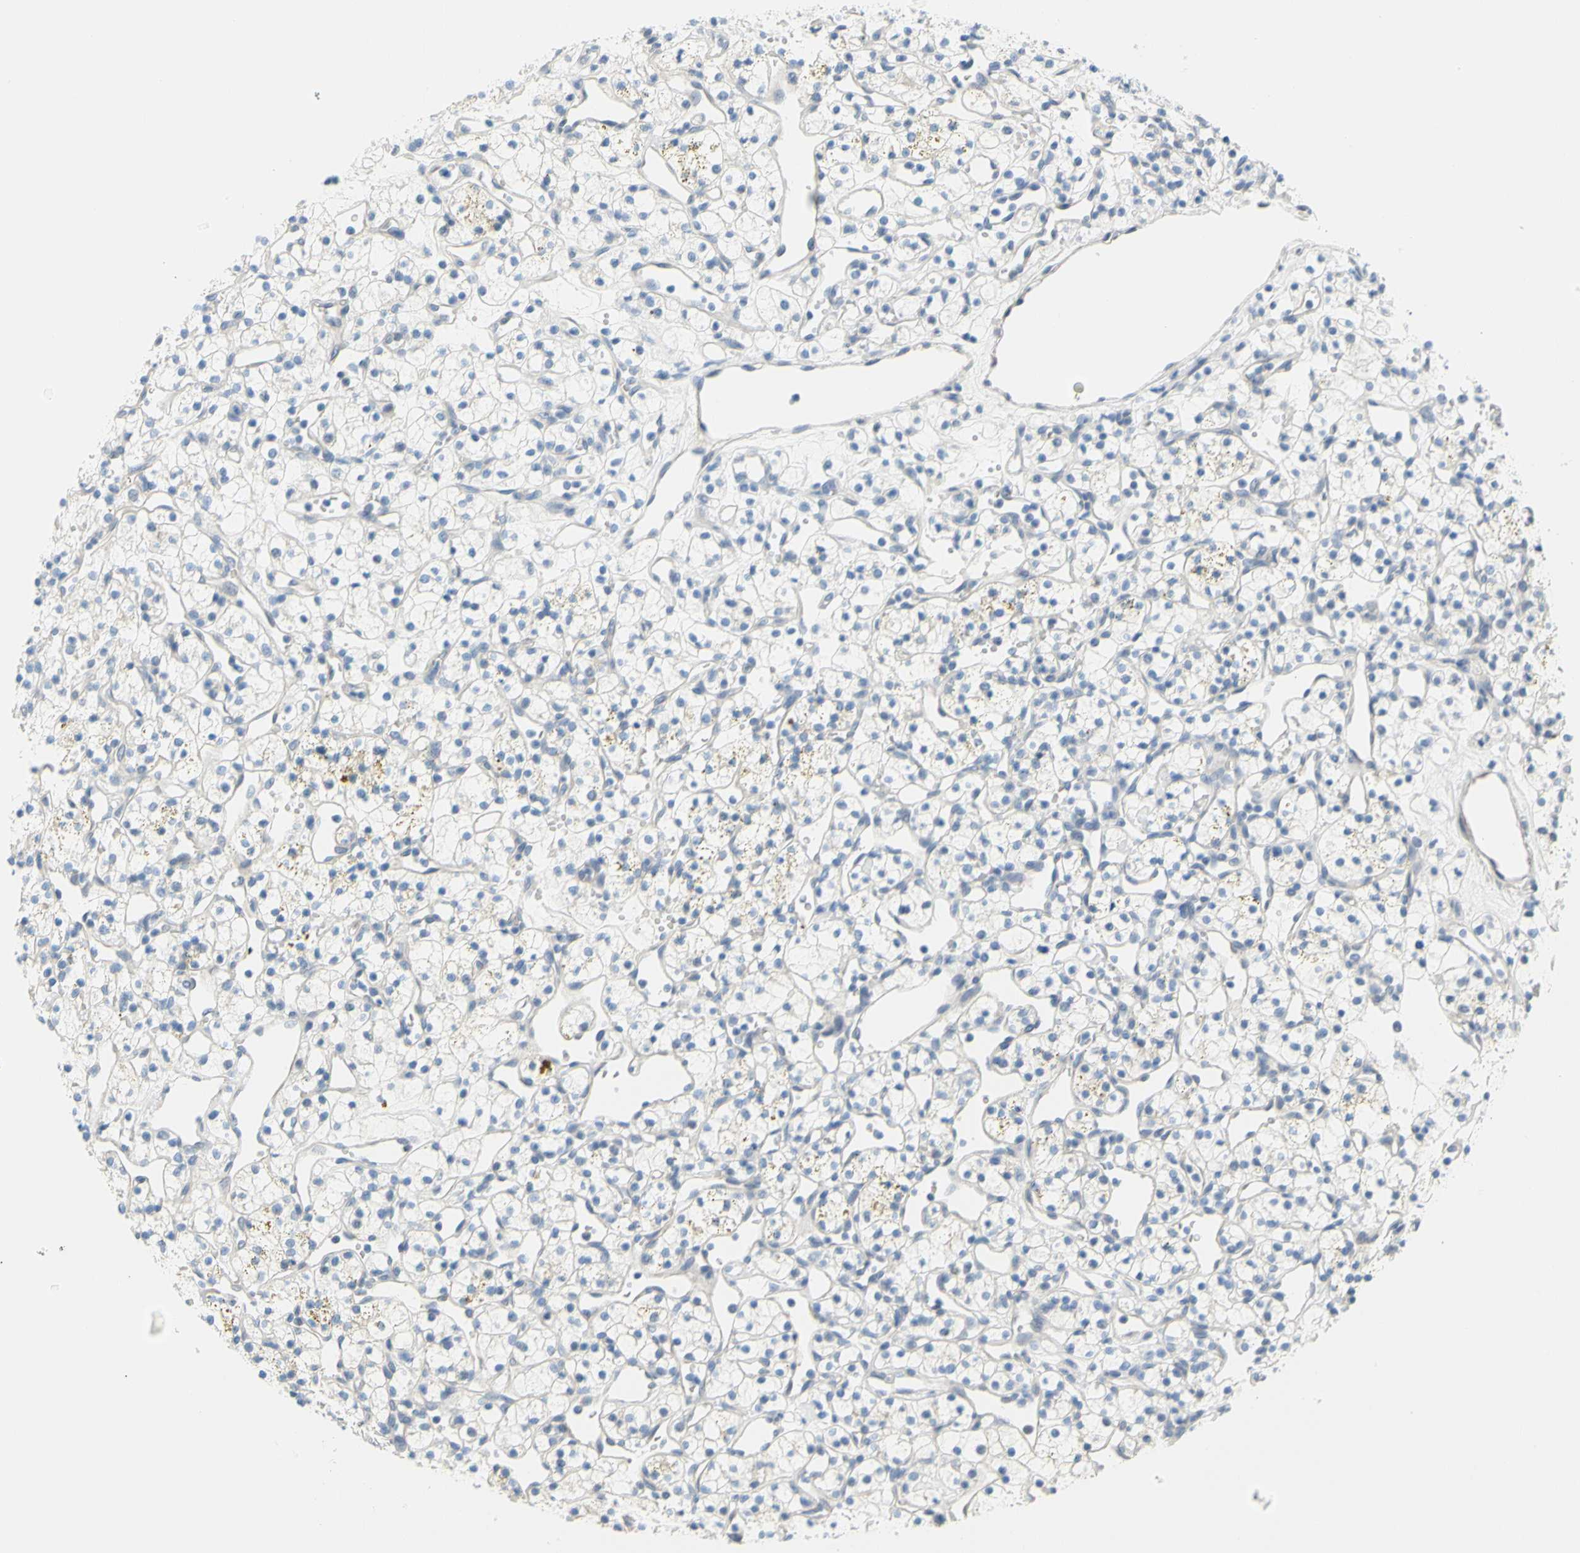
{"staining": {"intensity": "negative", "quantity": "none", "location": "none"}, "tissue": "renal cancer", "cell_type": "Tumor cells", "image_type": "cancer", "snomed": [{"axis": "morphology", "description": "Adenocarcinoma, NOS"}, {"axis": "topography", "description": "Kidney"}], "caption": "The histopathology image demonstrates no staining of tumor cells in adenocarcinoma (renal).", "gene": "DCT", "patient": {"sex": "female", "age": 60}}